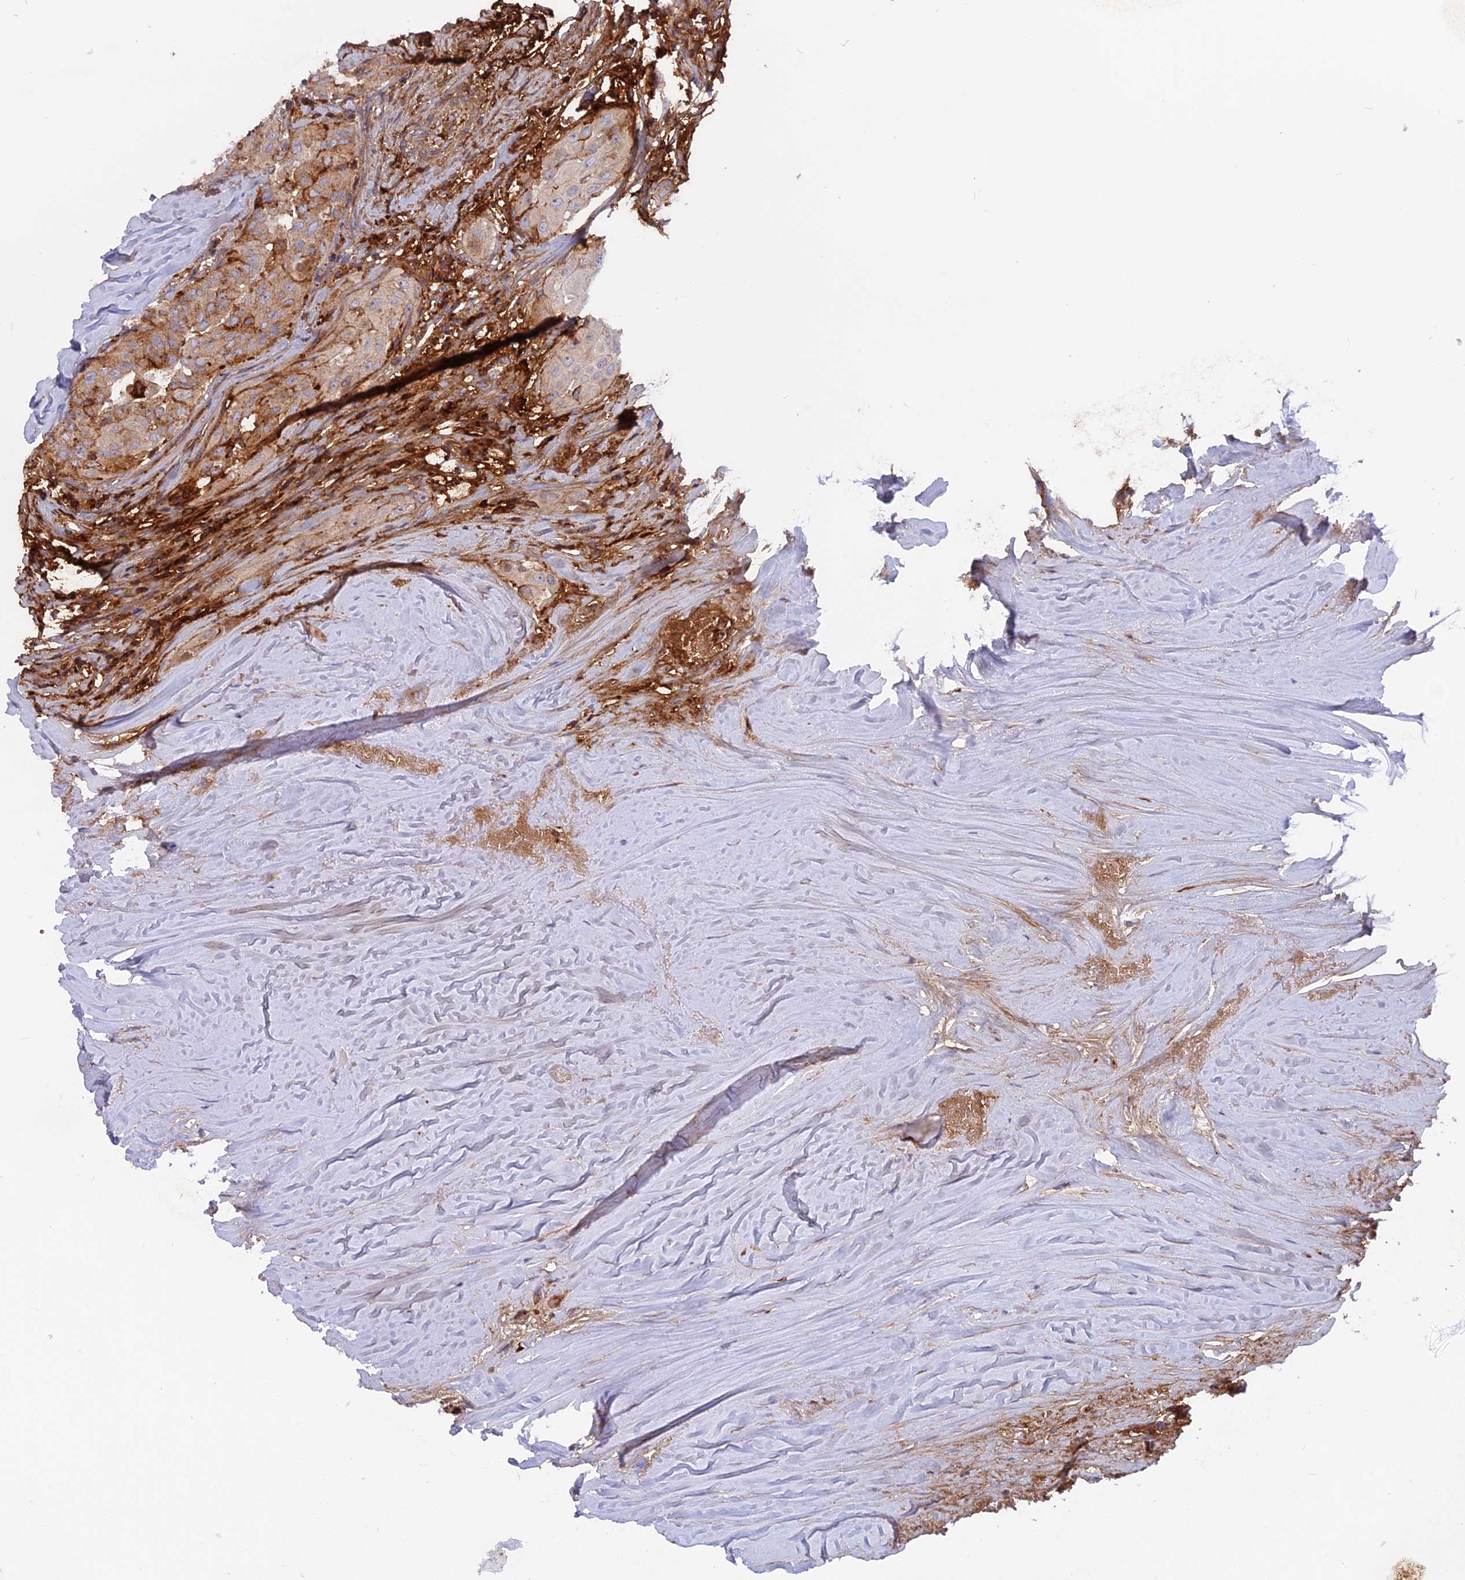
{"staining": {"intensity": "moderate", "quantity": ">75%", "location": "cytoplasmic/membranous"}, "tissue": "thyroid cancer", "cell_type": "Tumor cells", "image_type": "cancer", "snomed": [{"axis": "morphology", "description": "Papillary adenocarcinoma, NOS"}, {"axis": "topography", "description": "Thyroid gland"}], "caption": "Thyroid cancer tissue exhibits moderate cytoplasmic/membranous expression in about >75% of tumor cells, visualized by immunohistochemistry.", "gene": "CPNE7", "patient": {"sex": "female", "age": 59}}